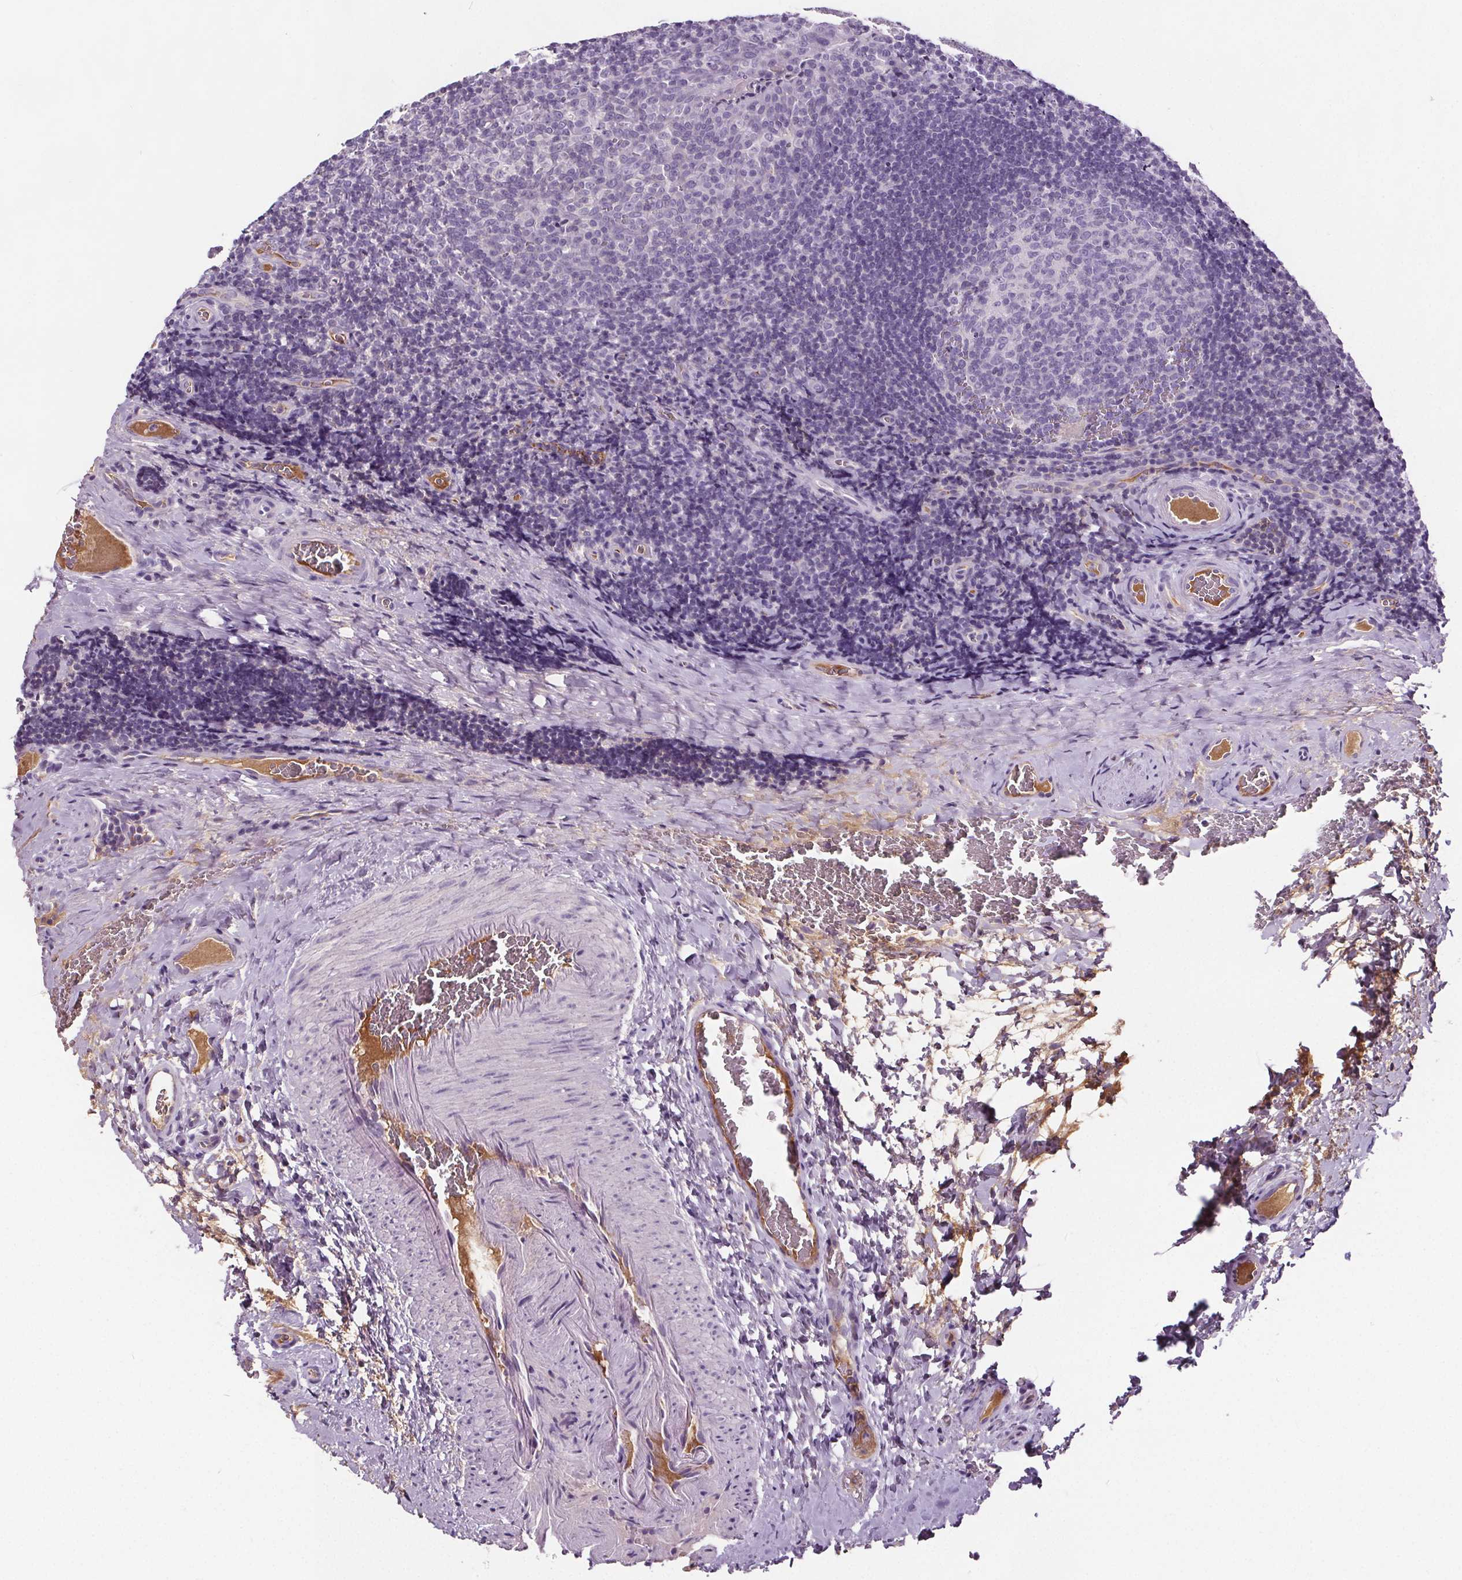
{"staining": {"intensity": "negative", "quantity": "none", "location": "none"}, "tissue": "tonsil", "cell_type": "Germinal center cells", "image_type": "normal", "snomed": [{"axis": "morphology", "description": "Normal tissue, NOS"}, {"axis": "morphology", "description": "Inflammation, NOS"}, {"axis": "topography", "description": "Tonsil"}], "caption": "Immunohistochemistry (IHC) of unremarkable human tonsil reveals no positivity in germinal center cells.", "gene": "CD5L", "patient": {"sex": "female", "age": 31}}